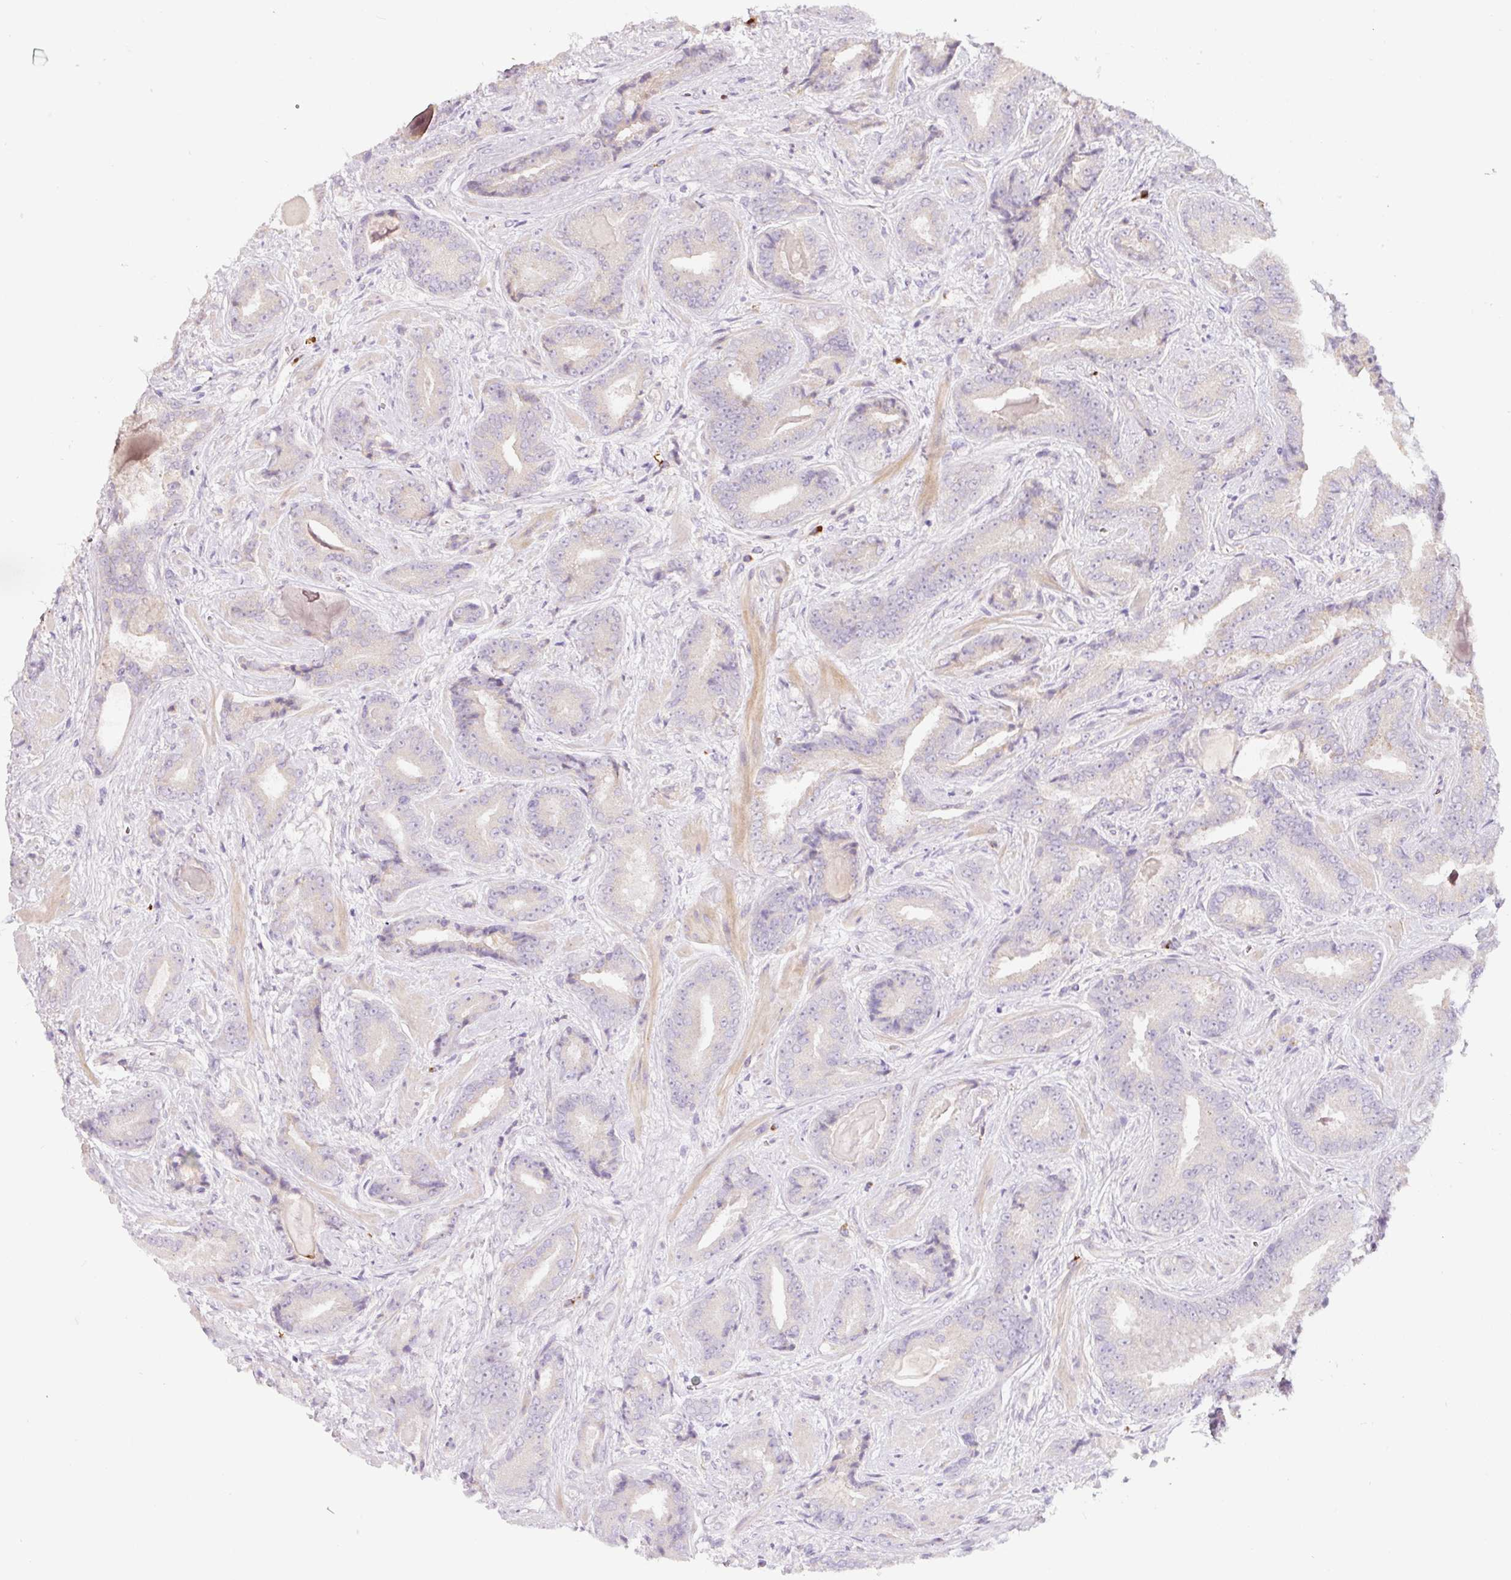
{"staining": {"intensity": "negative", "quantity": "none", "location": "none"}, "tissue": "prostate cancer", "cell_type": "Tumor cells", "image_type": "cancer", "snomed": [{"axis": "morphology", "description": "Adenocarcinoma, Low grade"}, {"axis": "topography", "description": "Prostate"}], "caption": "Human adenocarcinoma (low-grade) (prostate) stained for a protein using IHC reveals no positivity in tumor cells.", "gene": "NBPF11", "patient": {"sex": "male", "age": 62}}